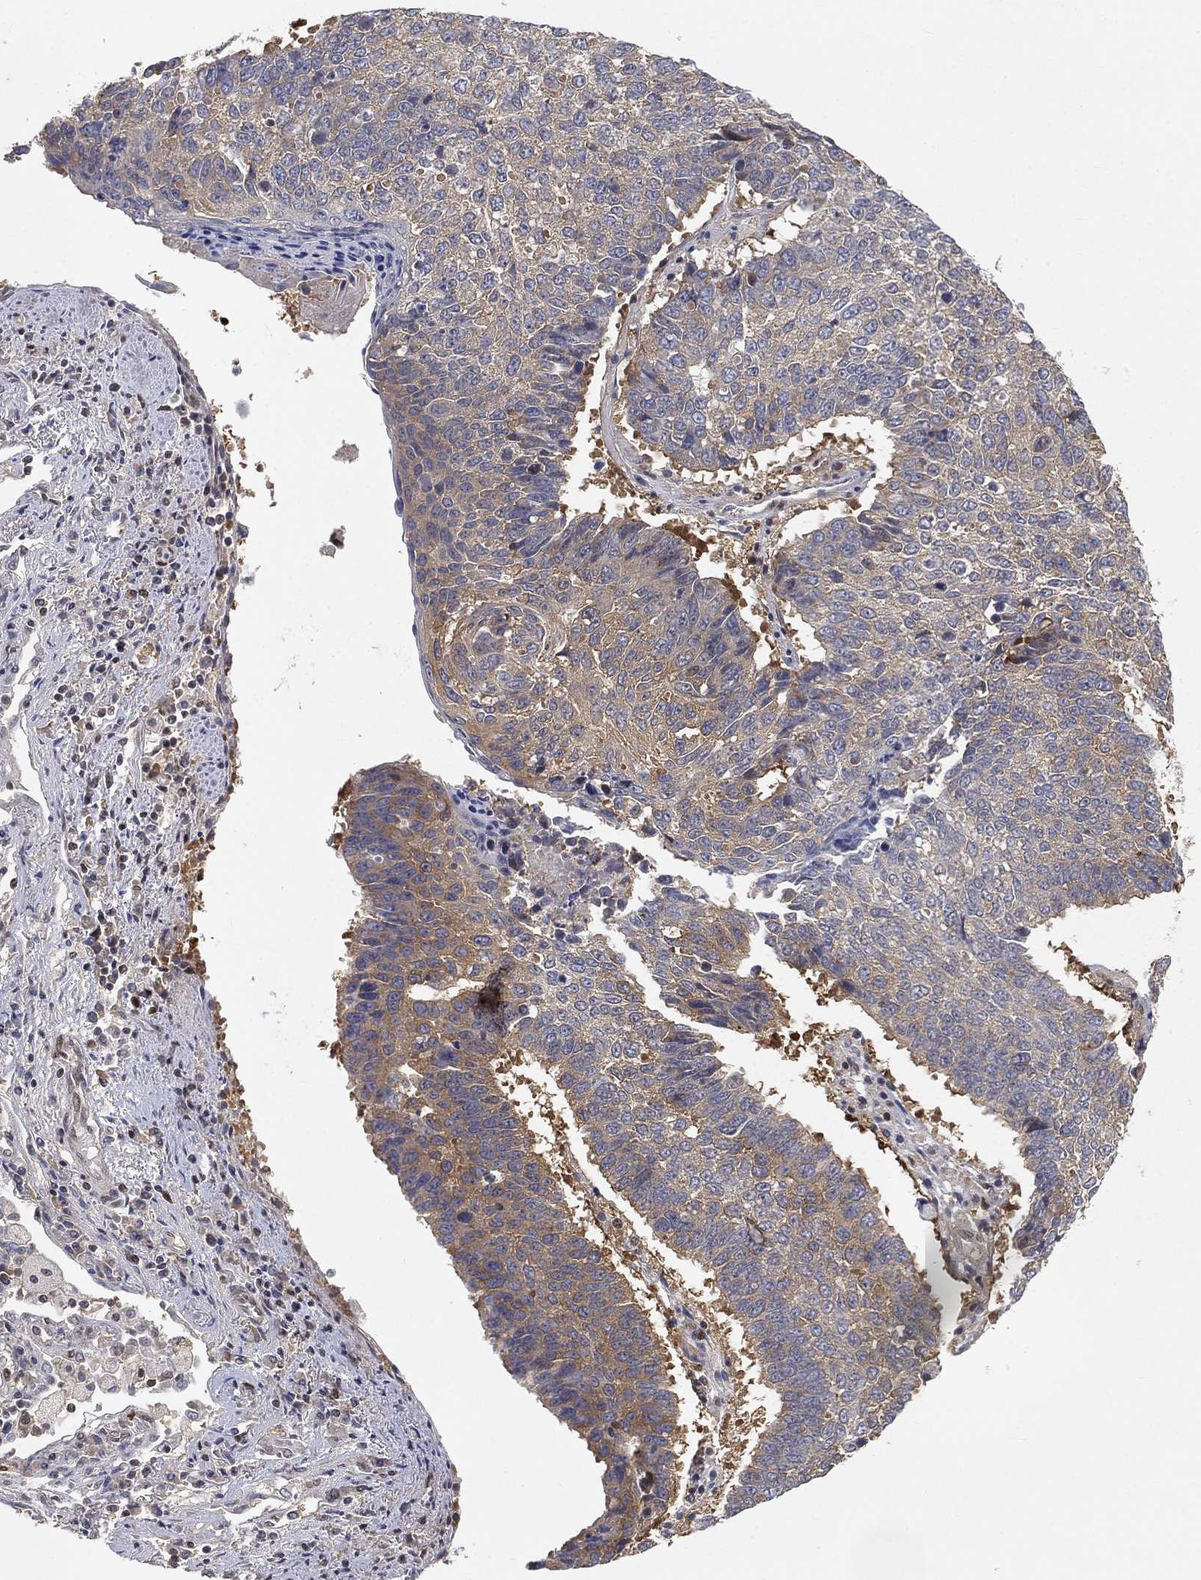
{"staining": {"intensity": "weak", "quantity": "<25%", "location": "cytoplasmic/membranous"}, "tissue": "lung cancer", "cell_type": "Tumor cells", "image_type": "cancer", "snomed": [{"axis": "morphology", "description": "Squamous cell carcinoma, NOS"}, {"axis": "topography", "description": "Lung"}], "caption": "There is no significant expression in tumor cells of lung cancer (squamous cell carcinoma). Brightfield microscopy of immunohistochemistry stained with DAB (3,3'-diaminobenzidine) (brown) and hematoxylin (blue), captured at high magnification.", "gene": "CRTC3", "patient": {"sex": "male", "age": 73}}